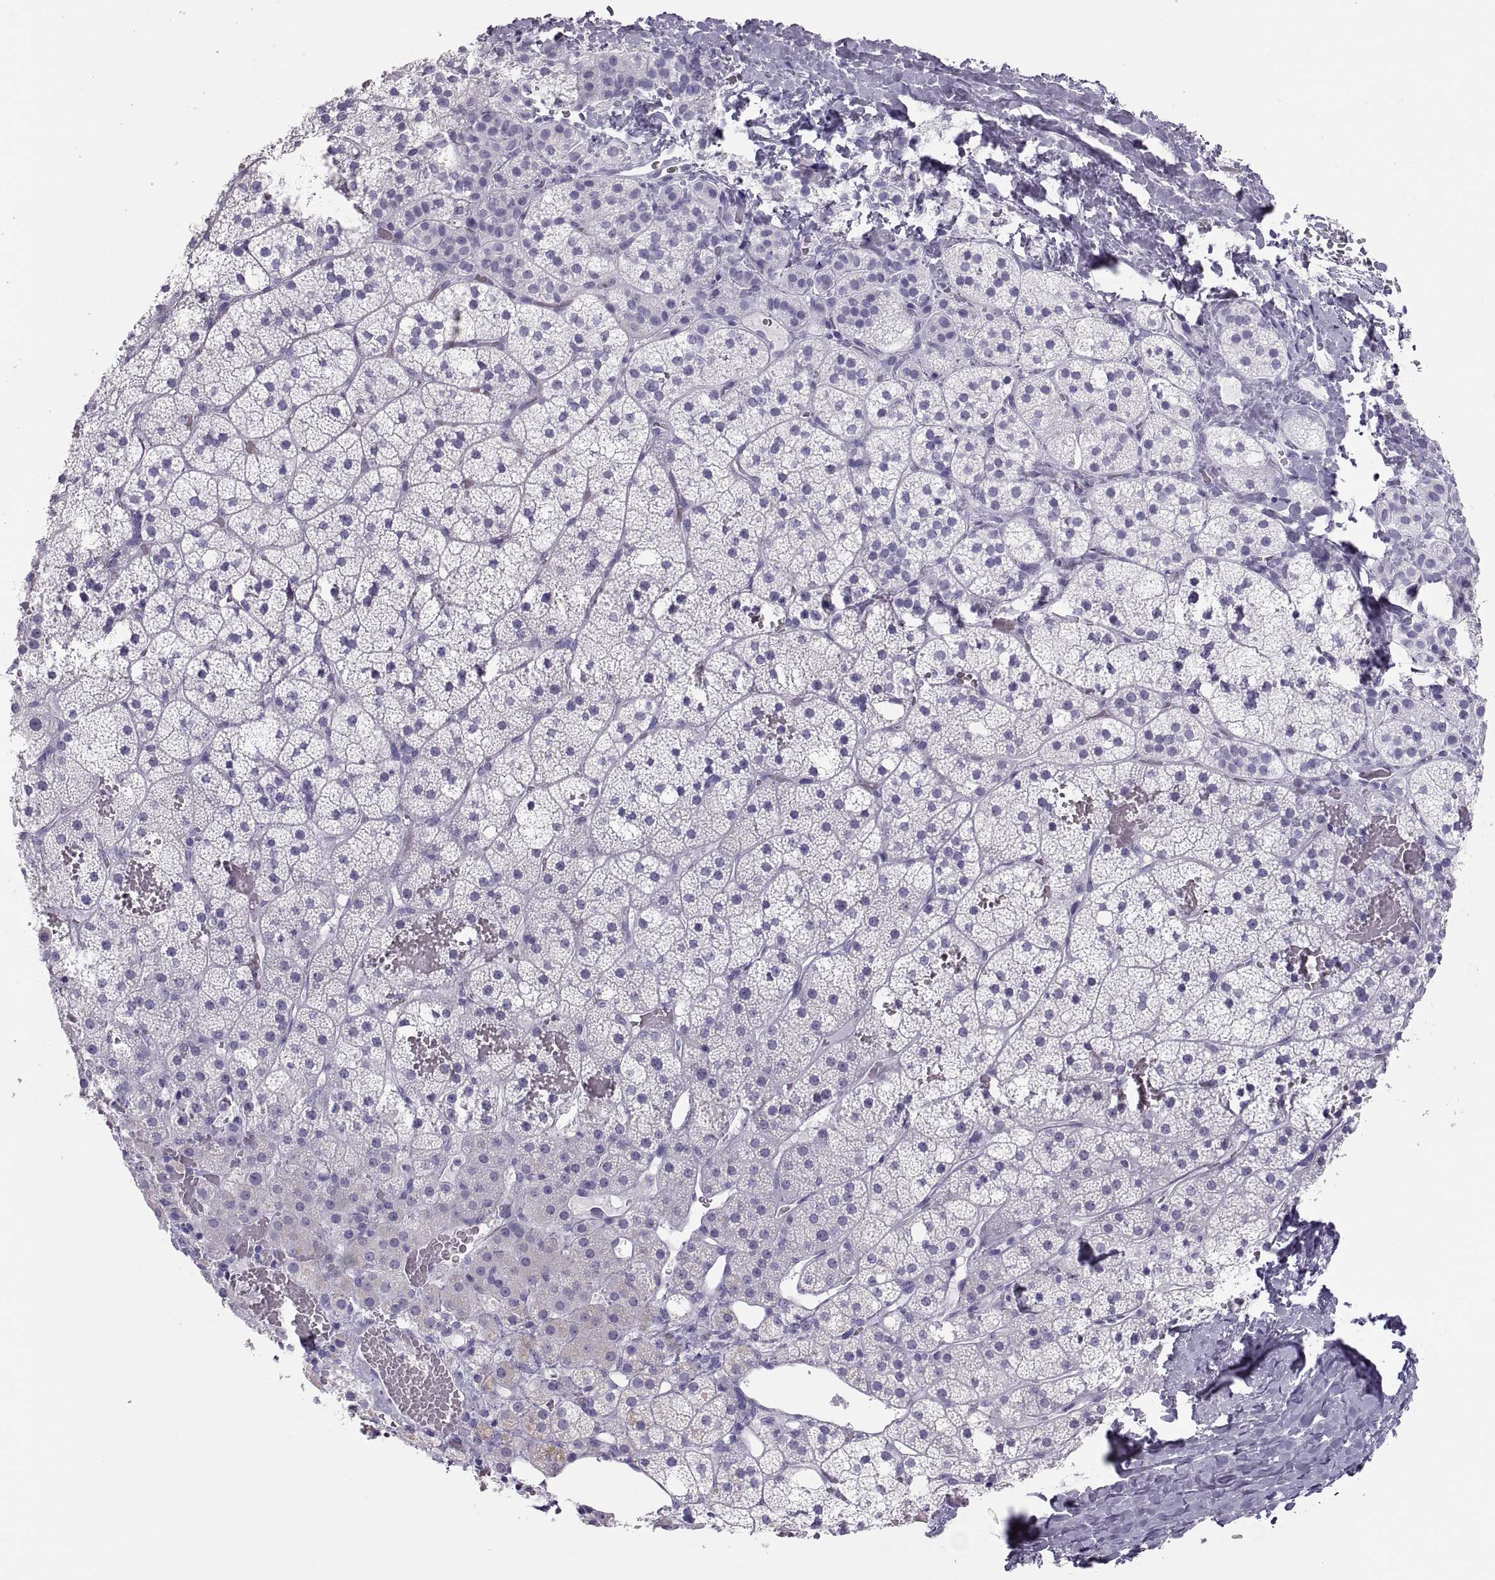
{"staining": {"intensity": "negative", "quantity": "none", "location": "none"}, "tissue": "adrenal gland", "cell_type": "Glandular cells", "image_type": "normal", "snomed": [{"axis": "morphology", "description": "Normal tissue, NOS"}, {"axis": "topography", "description": "Adrenal gland"}], "caption": "This is an immunohistochemistry micrograph of normal human adrenal gland. There is no positivity in glandular cells.", "gene": "SEMG1", "patient": {"sex": "male", "age": 53}}